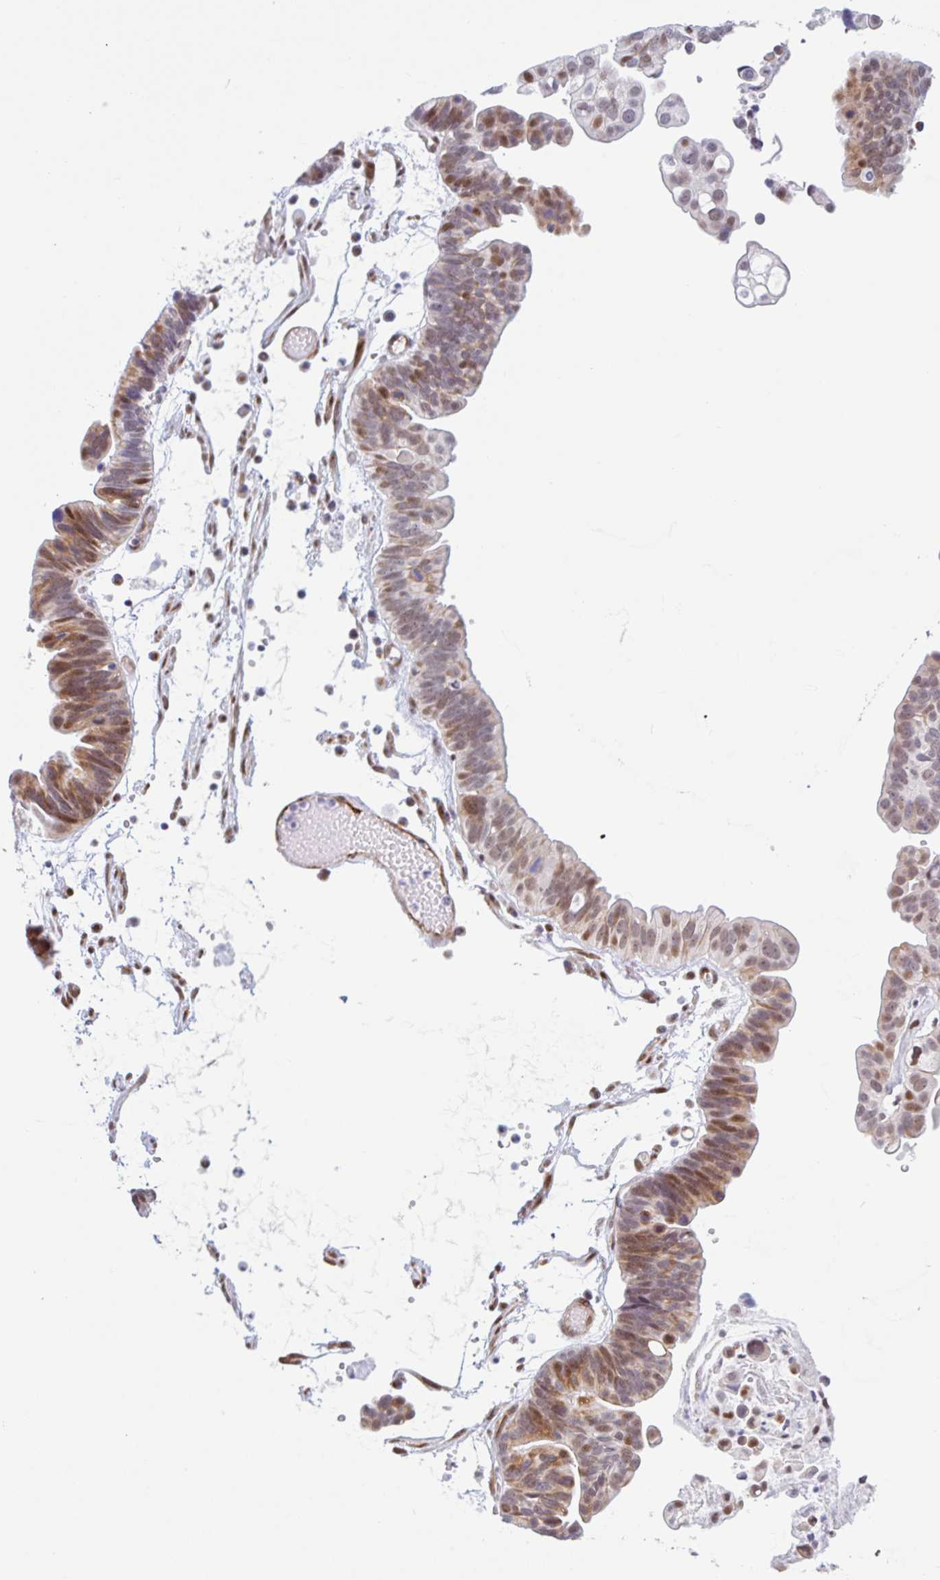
{"staining": {"intensity": "moderate", "quantity": "25%-75%", "location": "nuclear"}, "tissue": "ovarian cancer", "cell_type": "Tumor cells", "image_type": "cancer", "snomed": [{"axis": "morphology", "description": "Cystadenocarcinoma, serous, NOS"}, {"axis": "topography", "description": "Ovary"}], "caption": "This image demonstrates IHC staining of serous cystadenocarcinoma (ovarian), with medium moderate nuclear staining in about 25%-75% of tumor cells.", "gene": "TMEM119", "patient": {"sex": "female", "age": 56}}